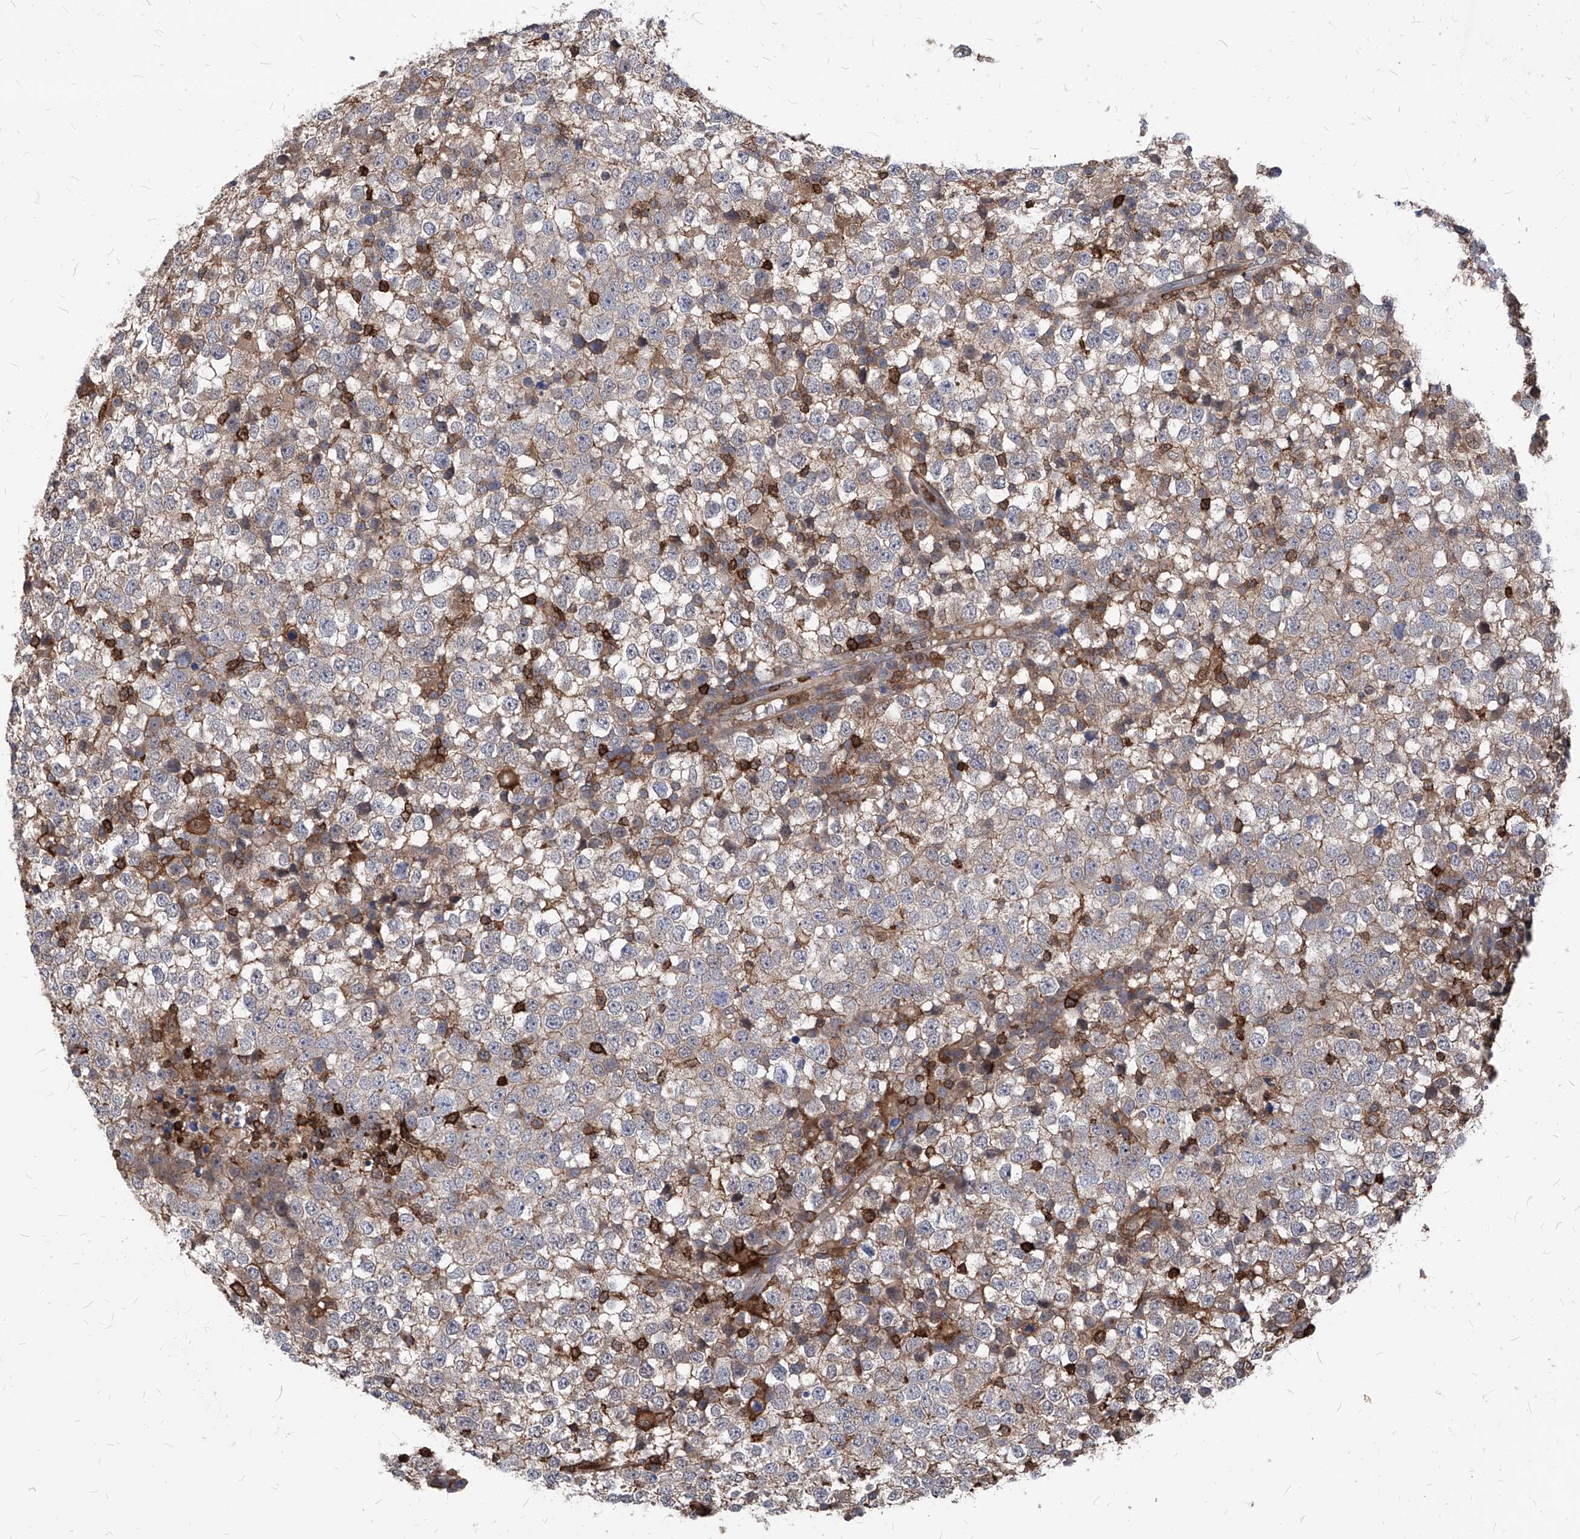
{"staining": {"intensity": "weak", "quantity": "<25%", "location": "cytoplasmic/membranous"}, "tissue": "testis cancer", "cell_type": "Tumor cells", "image_type": "cancer", "snomed": [{"axis": "morphology", "description": "Seminoma, NOS"}, {"axis": "topography", "description": "Testis"}], "caption": "Human testis seminoma stained for a protein using immunohistochemistry demonstrates no staining in tumor cells.", "gene": "ABRACL", "patient": {"sex": "male", "age": 65}}